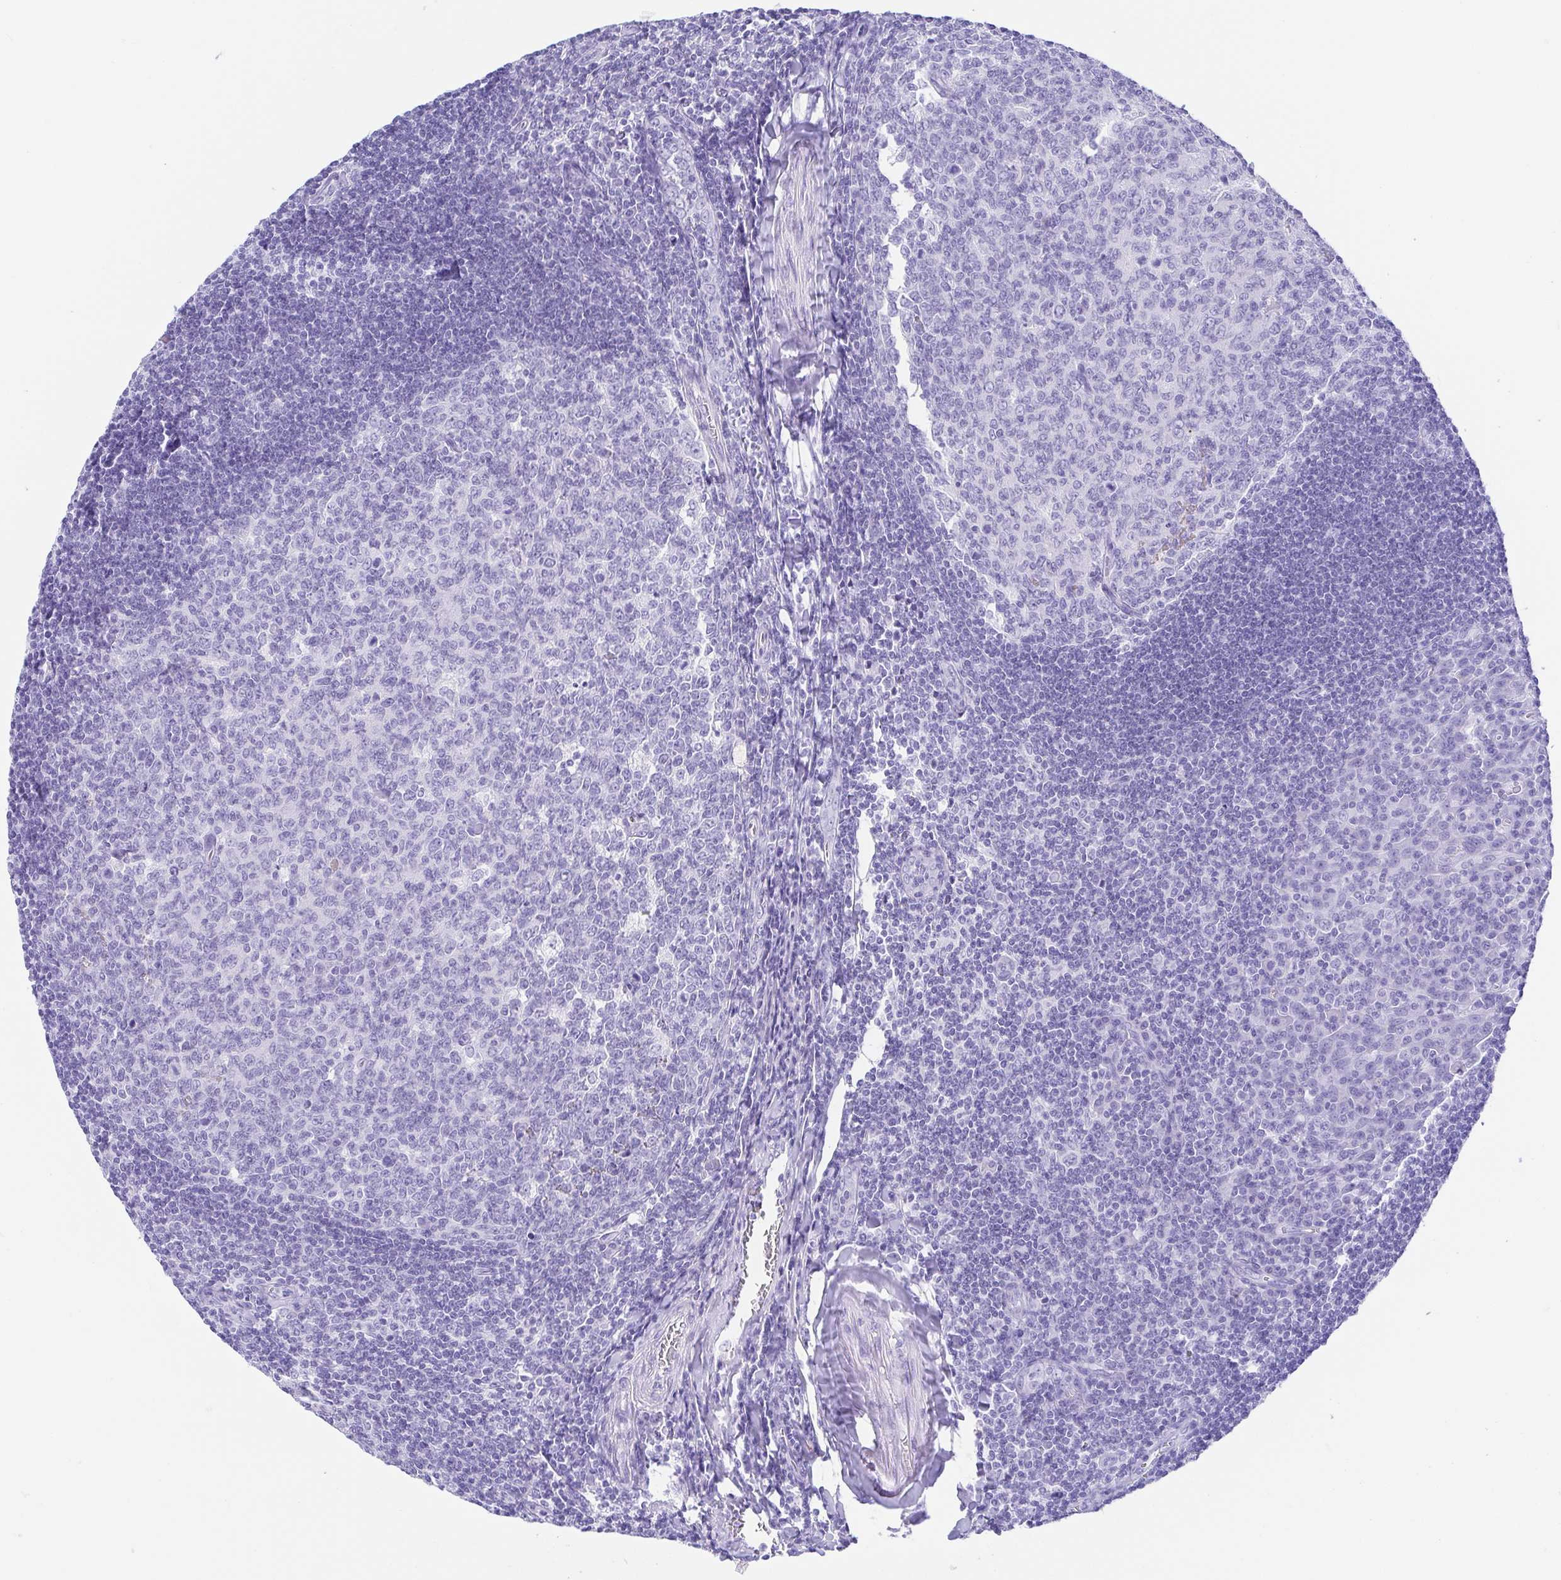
{"staining": {"intensity": "negative", "quantity": "none", "location": "none"}, "tissue": "tonsil", "cell_type": "Germinal center cells", "image_type": "normal", "snomed": [{"axis": "morphology", "description": "Normal tissue, NOS"}, {"axis": "topography", "description": "Tonsil"}], "caption": "This is an IHC photomicrograph of unremarkable tonsil. There is no positivity in germinal center cells.", "gene": "GKN1", "patient": {"sex": "male", "age": 27}}